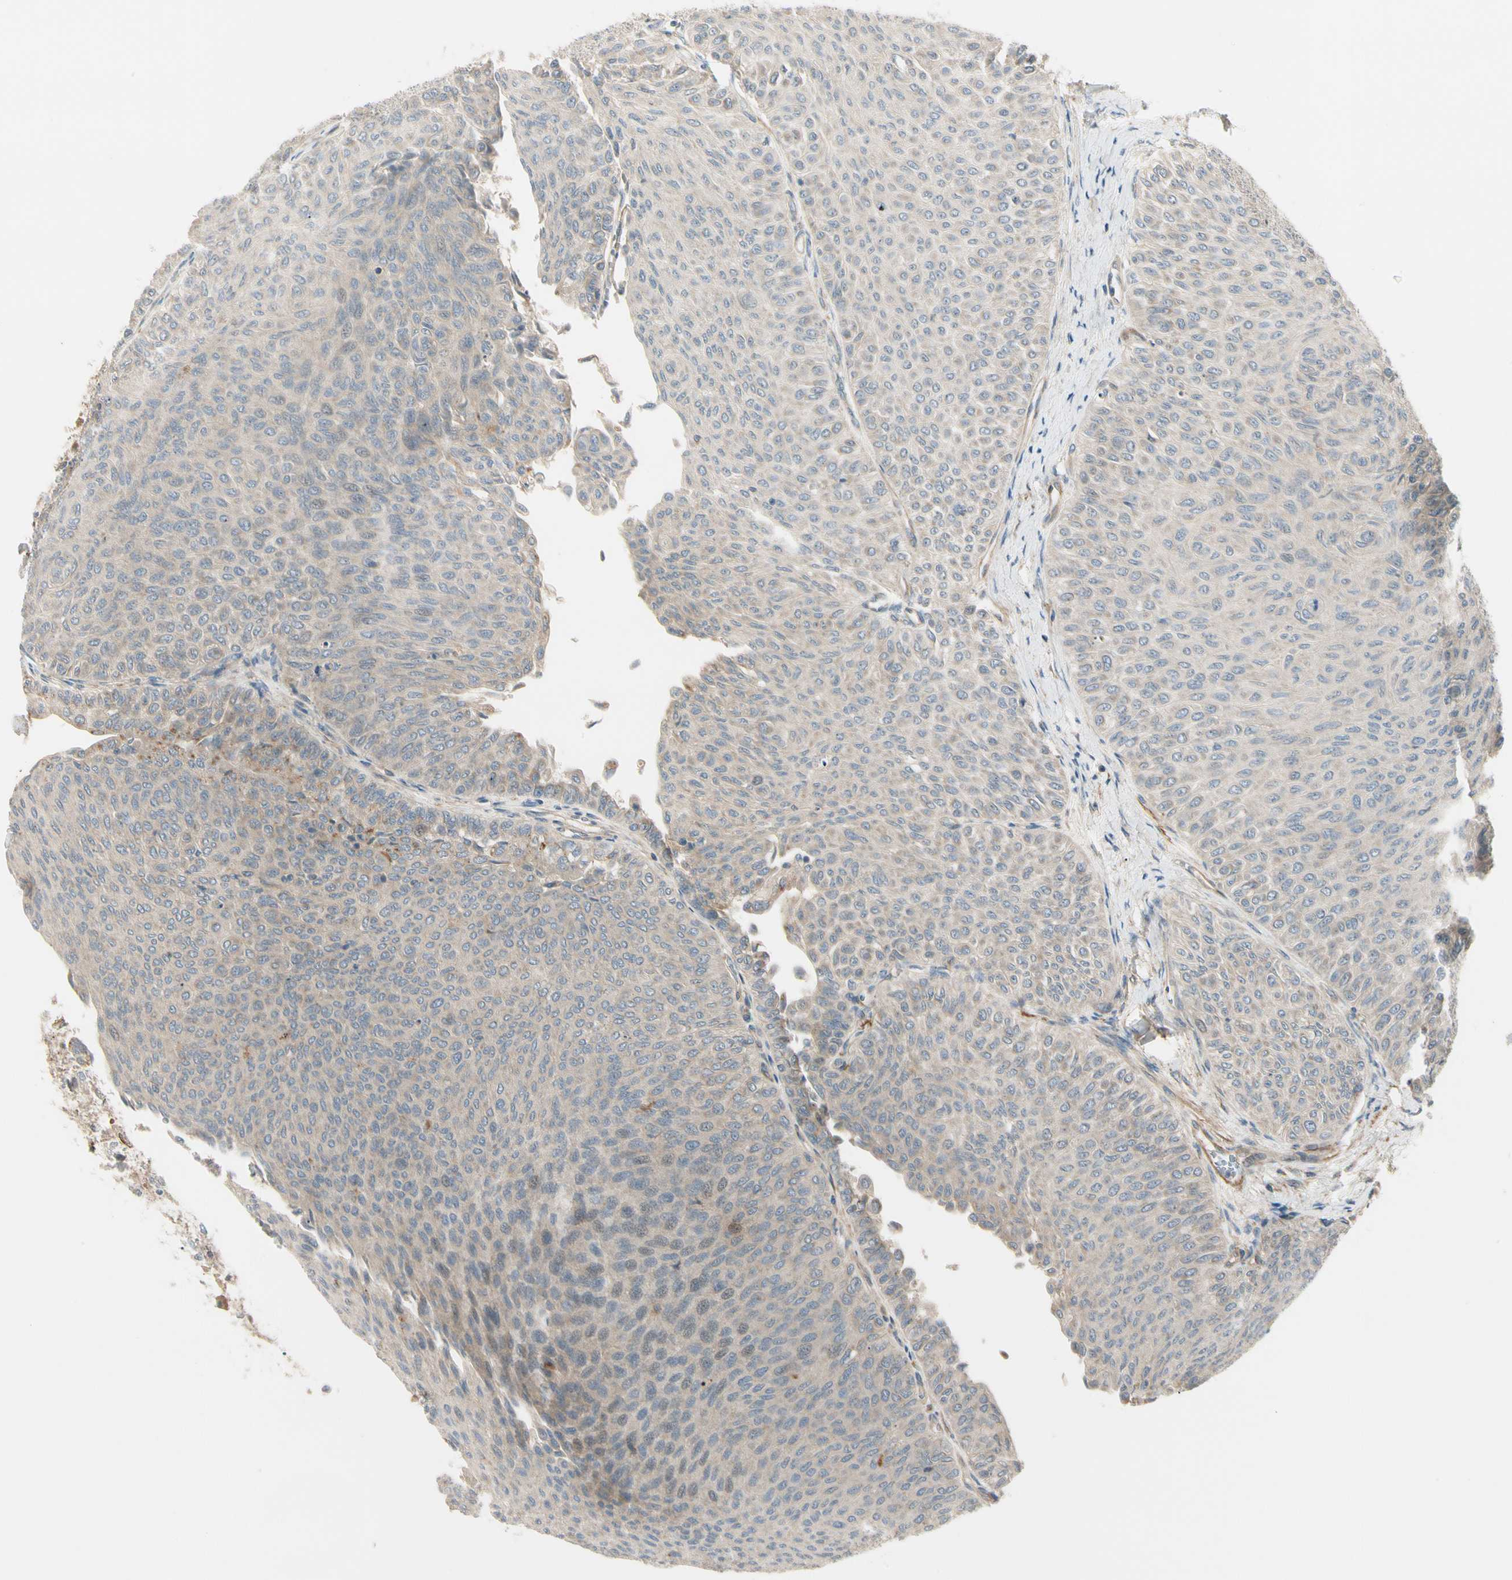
{"staining": {"intensity": "moderate", "quantity": ">75%", "location": "cytoplasmic/membranous"}, "tissue": "urothelial cancer", "cell_type": "Tumor cells", "image_type": "cancer", "snomed": [{"axis": "morphology", "description": "Urothelial carcinoma, Low grade"}, {"axis": "topography", "description": "Urinary bladder"}], "caption": "A micrograph showing moderate cytoplasmic/membranous positivity in approximately >75% of tumor cells in urothelial cancer, as visualized by brown immunohistochemical staining.", "gene": "F2R", "patient": {"sex": "male", "age": 78}}